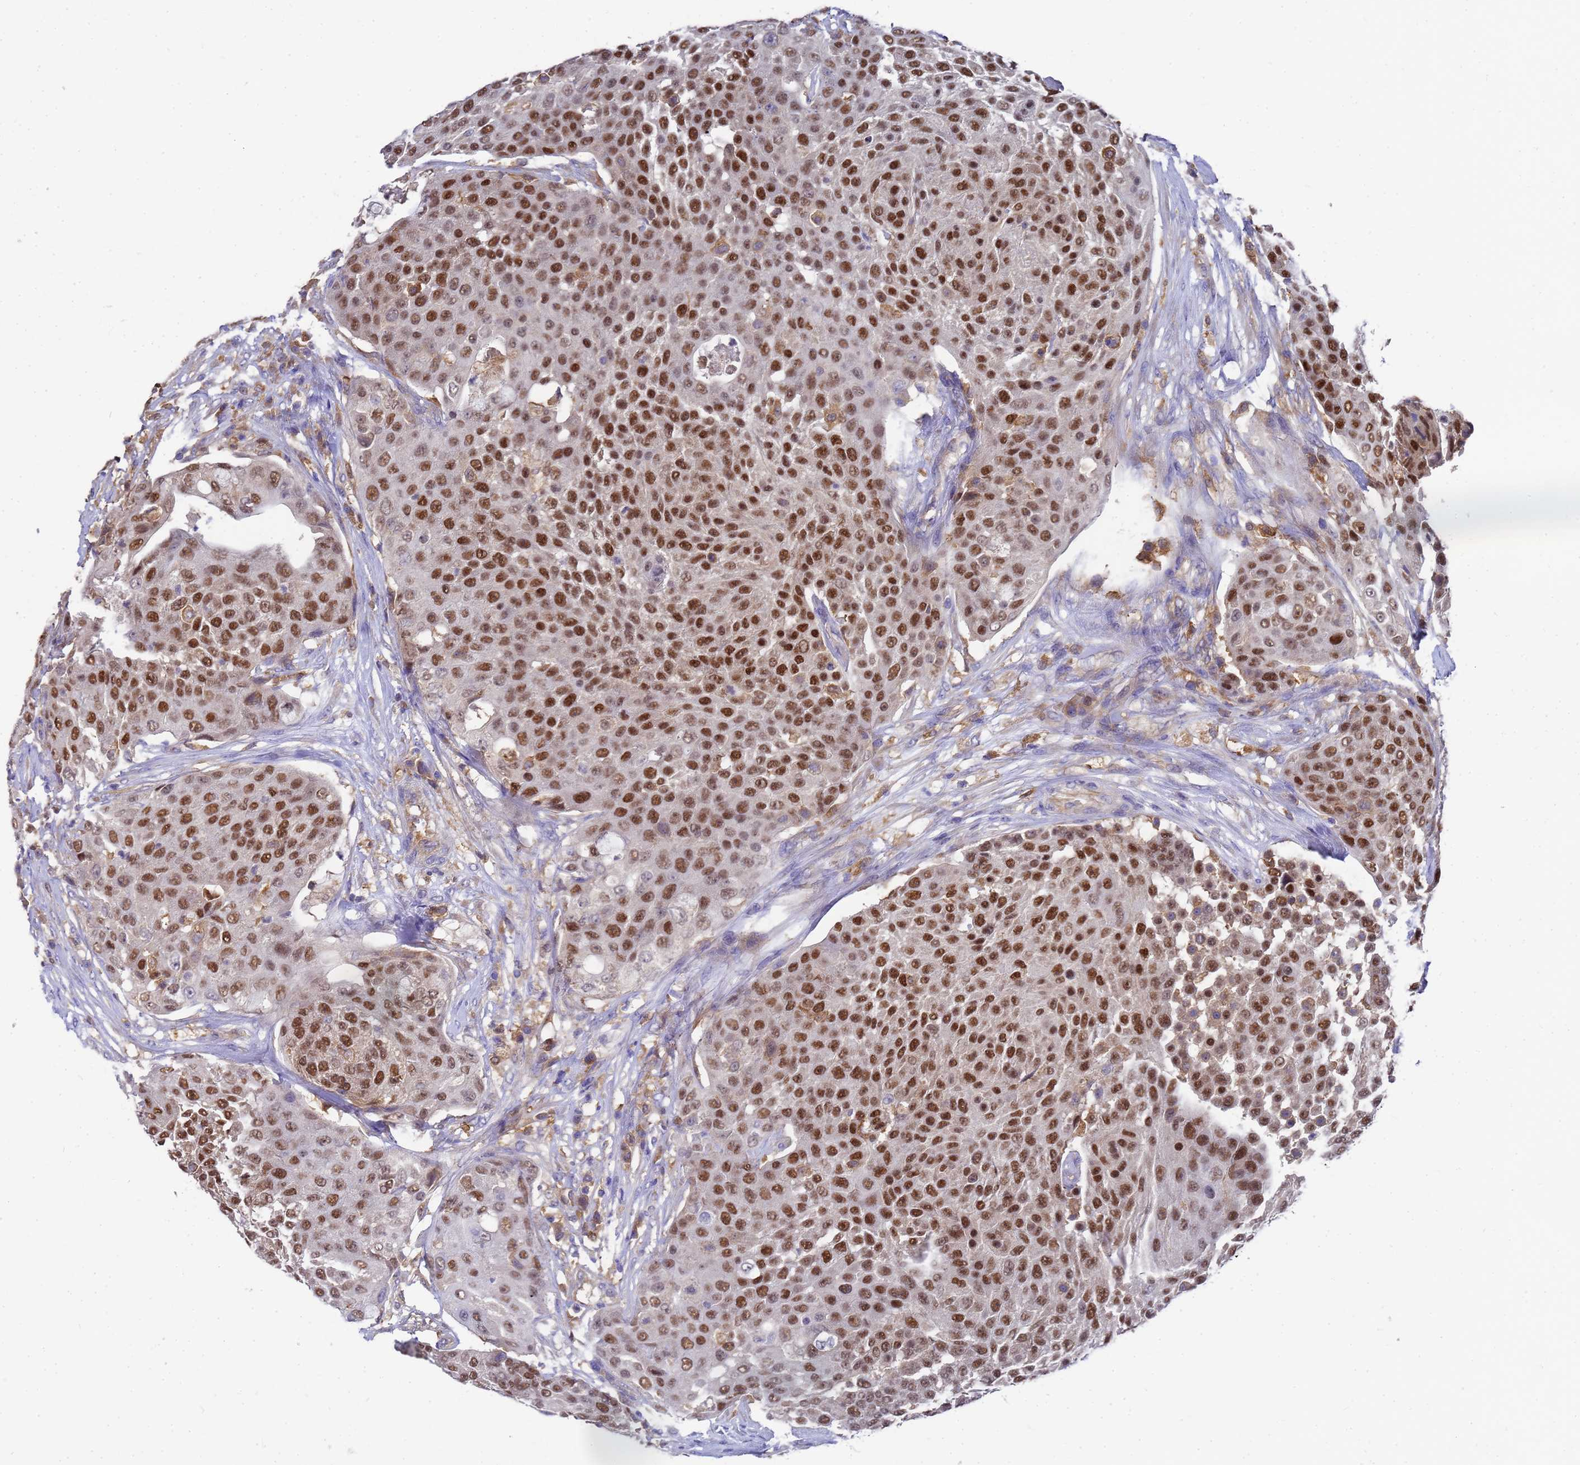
{"staining": {"intensity": "strong", "quantity": ">75%", "location": "nuclear"}, "tissue": "urothelial cancer", "cell_type": "Tumor cells", "image_type": "cancer", "snomed": [{"axis": "morphology", "description": "Urothelial carcinoma, High grade"}, {"axis": "topography", "description": "Urinary bladder"}], "caption": "The histopathology image displays immunohistochemical staining of urothelial carcinoma (high-grade). There is strong nuclear positivity is appreciated in approximately >75% of tumor cells.", "gene": "SLC35E2B", "patient": {"sex": "female", "age": 63}}